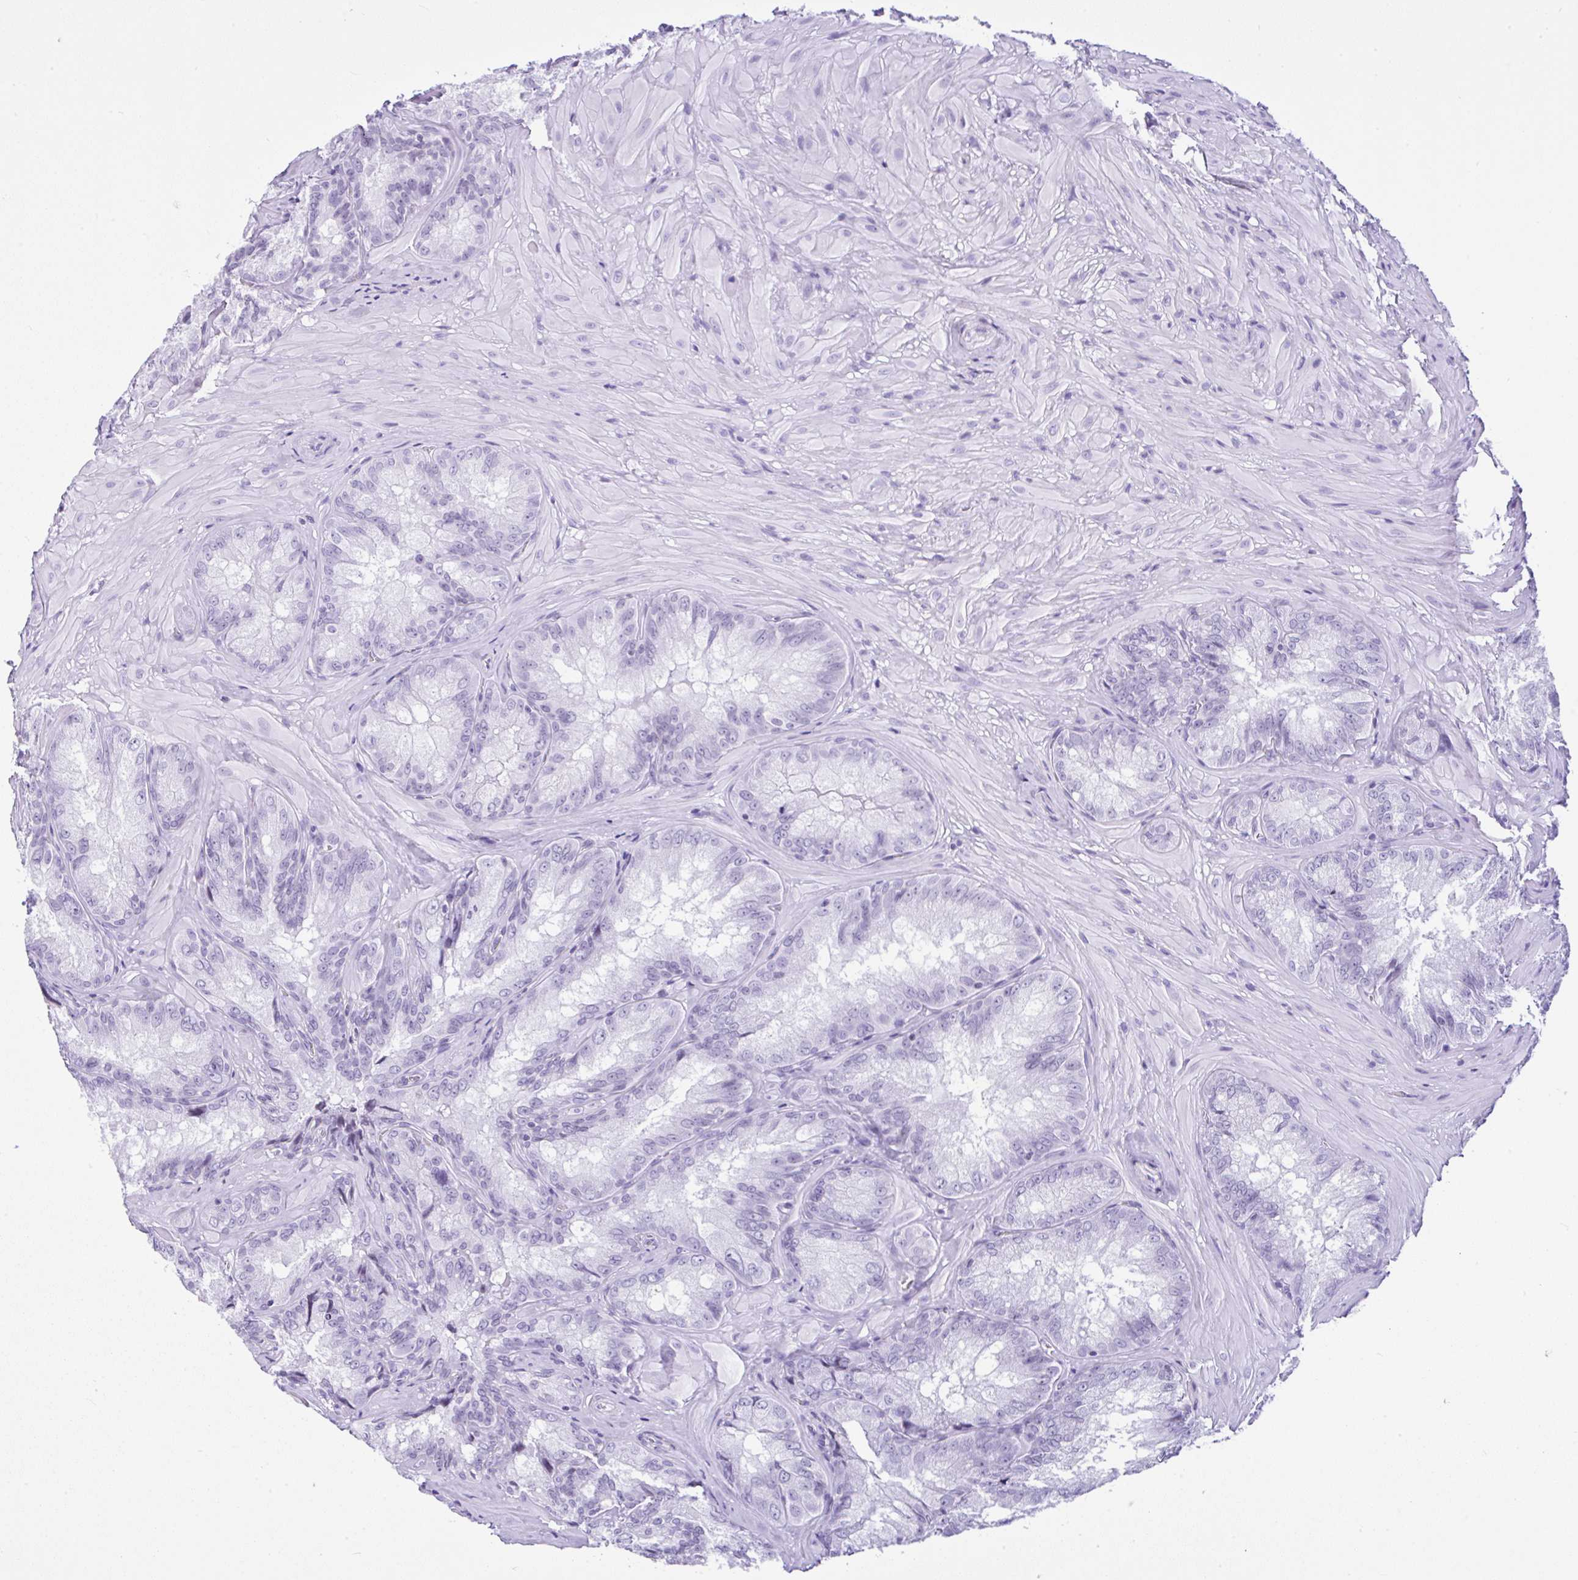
{"staining": {"intensity": "negative", "quantity": "none", "location": "none"}, "tissue": "seminal vesicle", "cell_type": "Glandular cells", "image_type": "normal", "snomed": [{"axis": "morphology", "description": "Normal tissue, NOS"}, {"axis": "topography", "description": "Seminal veicle"}], "caption": "High power microscopy image of an IHC image of normal seminal vesicle, revealing no significant staining in glandular cells.", "gene": "KRT27", "patient": {"sex": "male", "age": 47}}